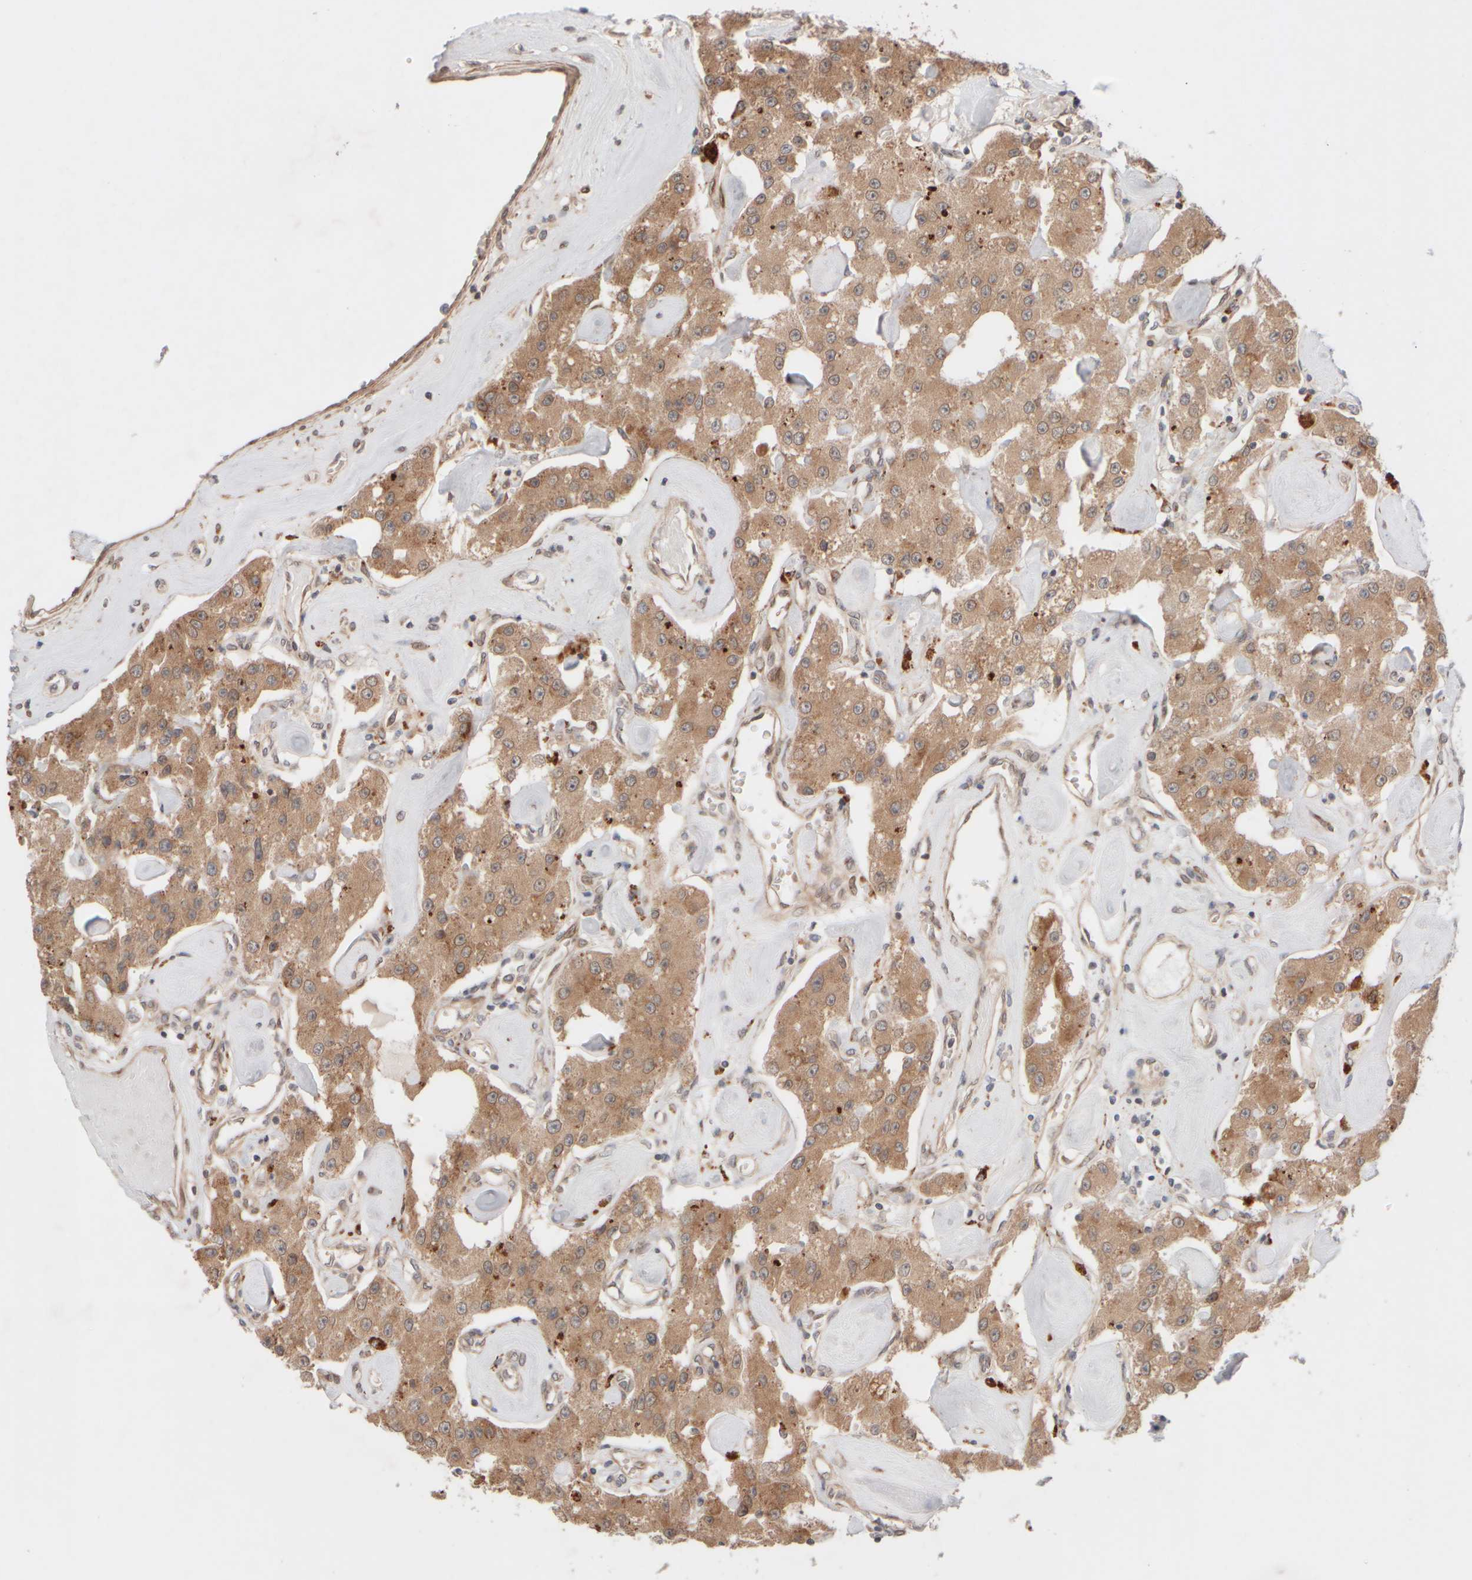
{"staining": {"intensity": "moderate", "quantity": ">75%", "location": "cytoplasmic/membranous"}, "tissue": "carcinoid", "cell_type": "Tumor cells", "image_type": "cancer", "snomed": [{"axis": "morphology", "description": "Carcinoid, malignant, NOS"}, {"axis": "topography", "description": "Pancreas"}], "caption": "An image of carcinoid stained for a protein exhibits moderate cytoplasmic/membranous brown staining in tumor cells.", "gene": "GCN1", "patient": {"sex": "male", "age": 41}}